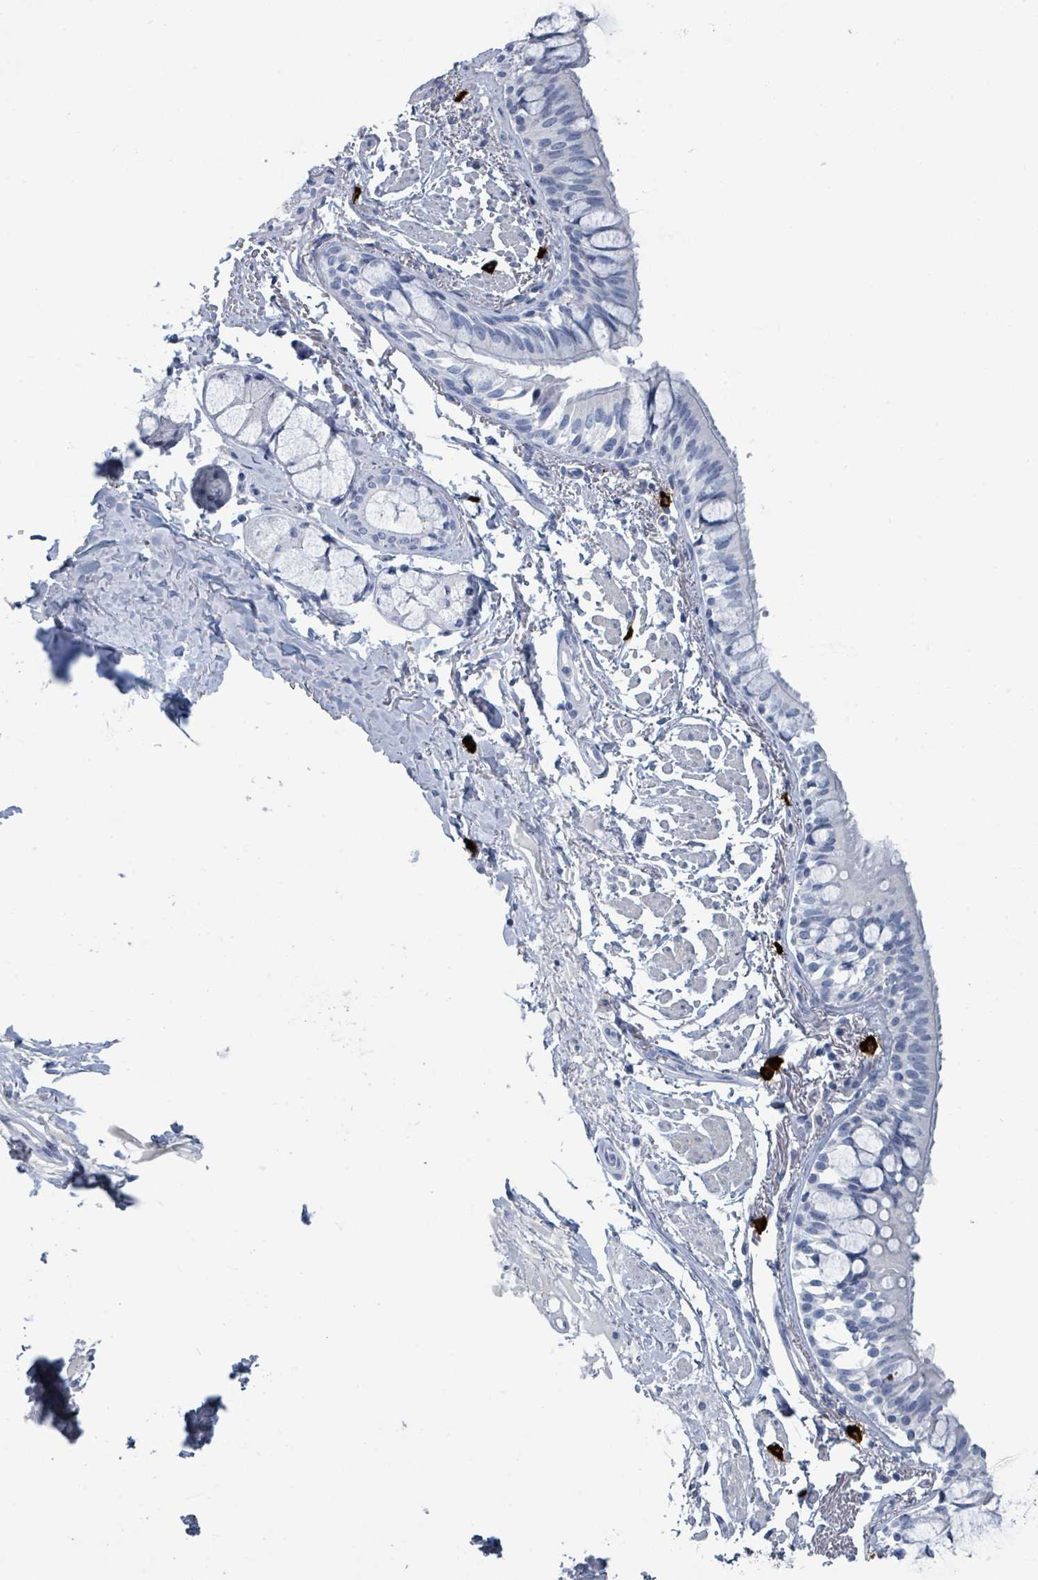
{"staining": {"intensity": "negative", "quantity": "none", "location": "none"}, "tissue": "bronchus", "cell_type": "Respiratory epithelial cells", "image_type": "normal", "snomed": [{"axis": "morphology", "description": "Normal tissue, NOS"}, {"axis": "topography", "description": "Bronchus"}], "caption": "Immunohistochemical staining of benign bronchus exhibits no significant expression in respiratory epithelial cells. (Stains: DAB IHC with hematoxylin counter stain, Microscopy: brightfield microscopy at high magnification).", "gene": "VPS13D", "patient": {"sex": "male", "age": 70}}